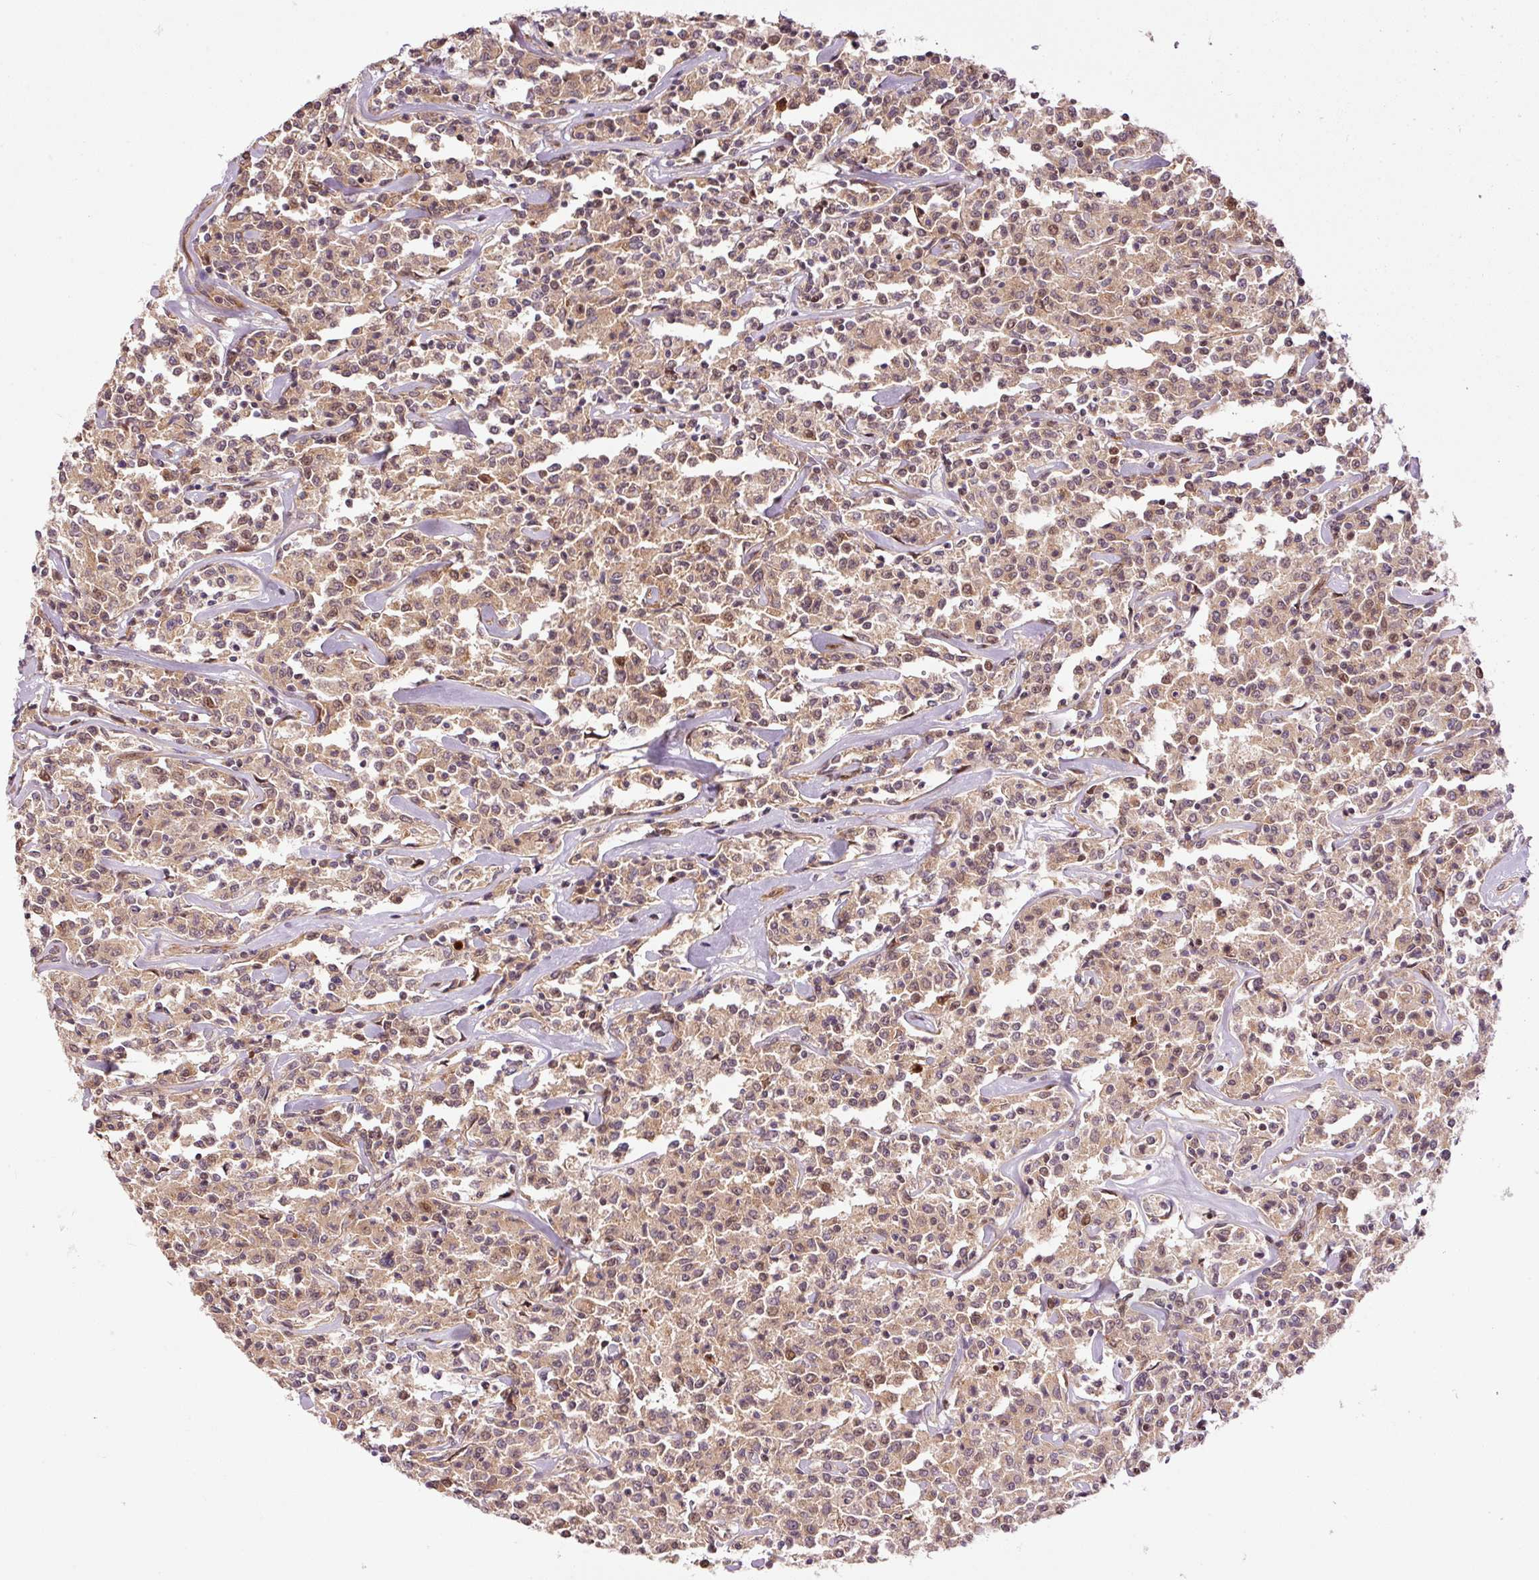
{"staining": {"intensity": "moderate", "quantity": ">75%", "location": "cytoplasmic/membranous,nuclear"}, "tissue": "lymphoma", "cell_type": "Tumor cells", "image_type": "cancer", "snomed": [{"axis": "morphology", "description": "Malignant lymphoma, non-Hodgkin's type, Low grade"}, {"axis": "topography", "description": "Small intestine"}], "caption": "Immunohistochemical staining of human lymphoma displays medium levels of moderate cytoplasmic/membranous and nuclear staining in approximately >75% of tumor cells.", "gene": "PPP1R14B", "patient": {"sex": "female", "age": 59}}